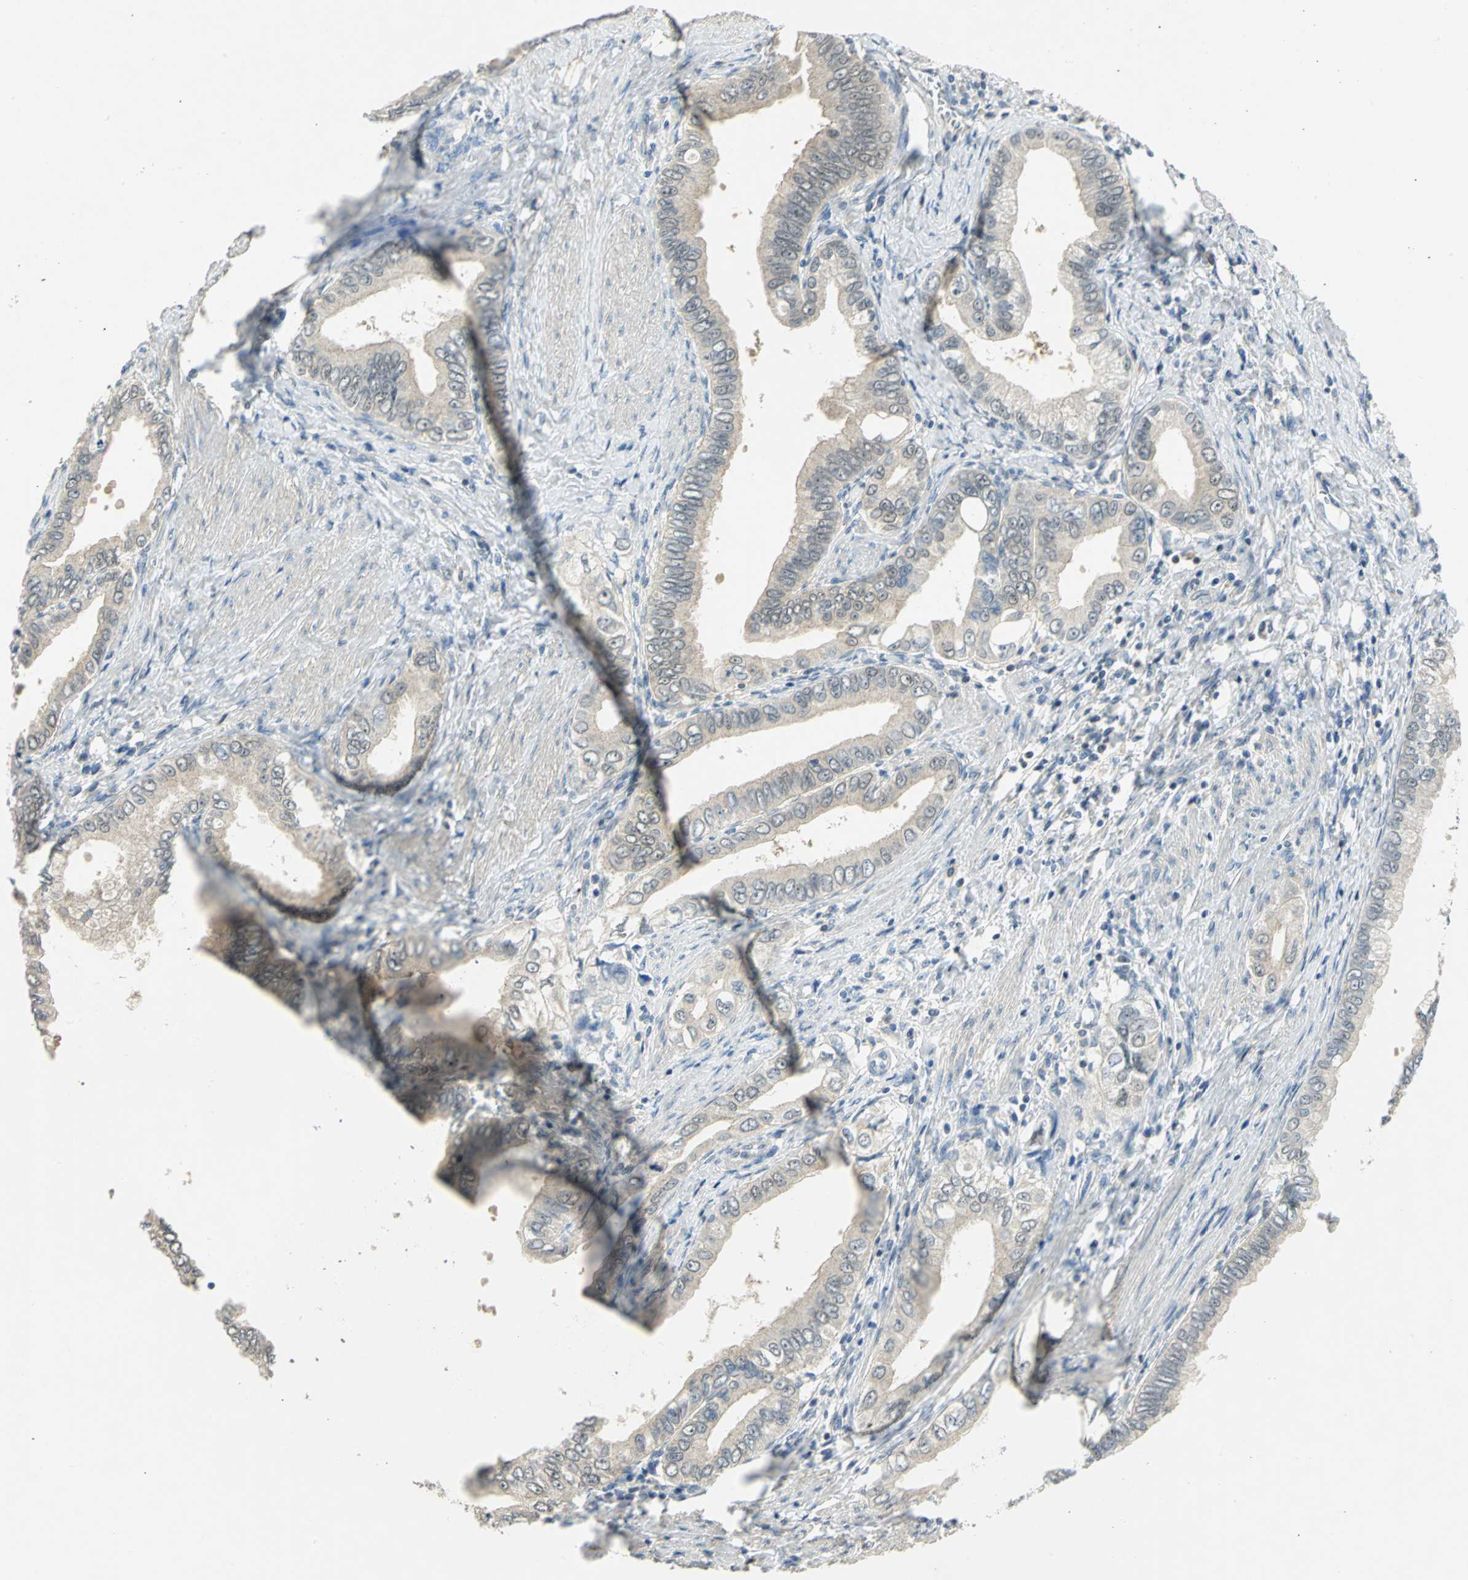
{"staining": {"intensity": "weak", "quantity": "25%-75%", "location": "cytoplasmic/membranous"}, "tissue": "pancreatic cancer", "cell_type": "Tumor cells", "image_type": "cancer", "snomed": [{"axis": "morphology", "description": "Normal tissue, NOS"}, {"axis": "topography", "description": "Lymph node"}], "caption": "Protein staining demonstrates weak cytoplasmic/membranous expression in about 25%-75% of tumor cells in pancreatic cancer.", "gene": "PPIA", "patient": {"sex": "male", "age": 50}}